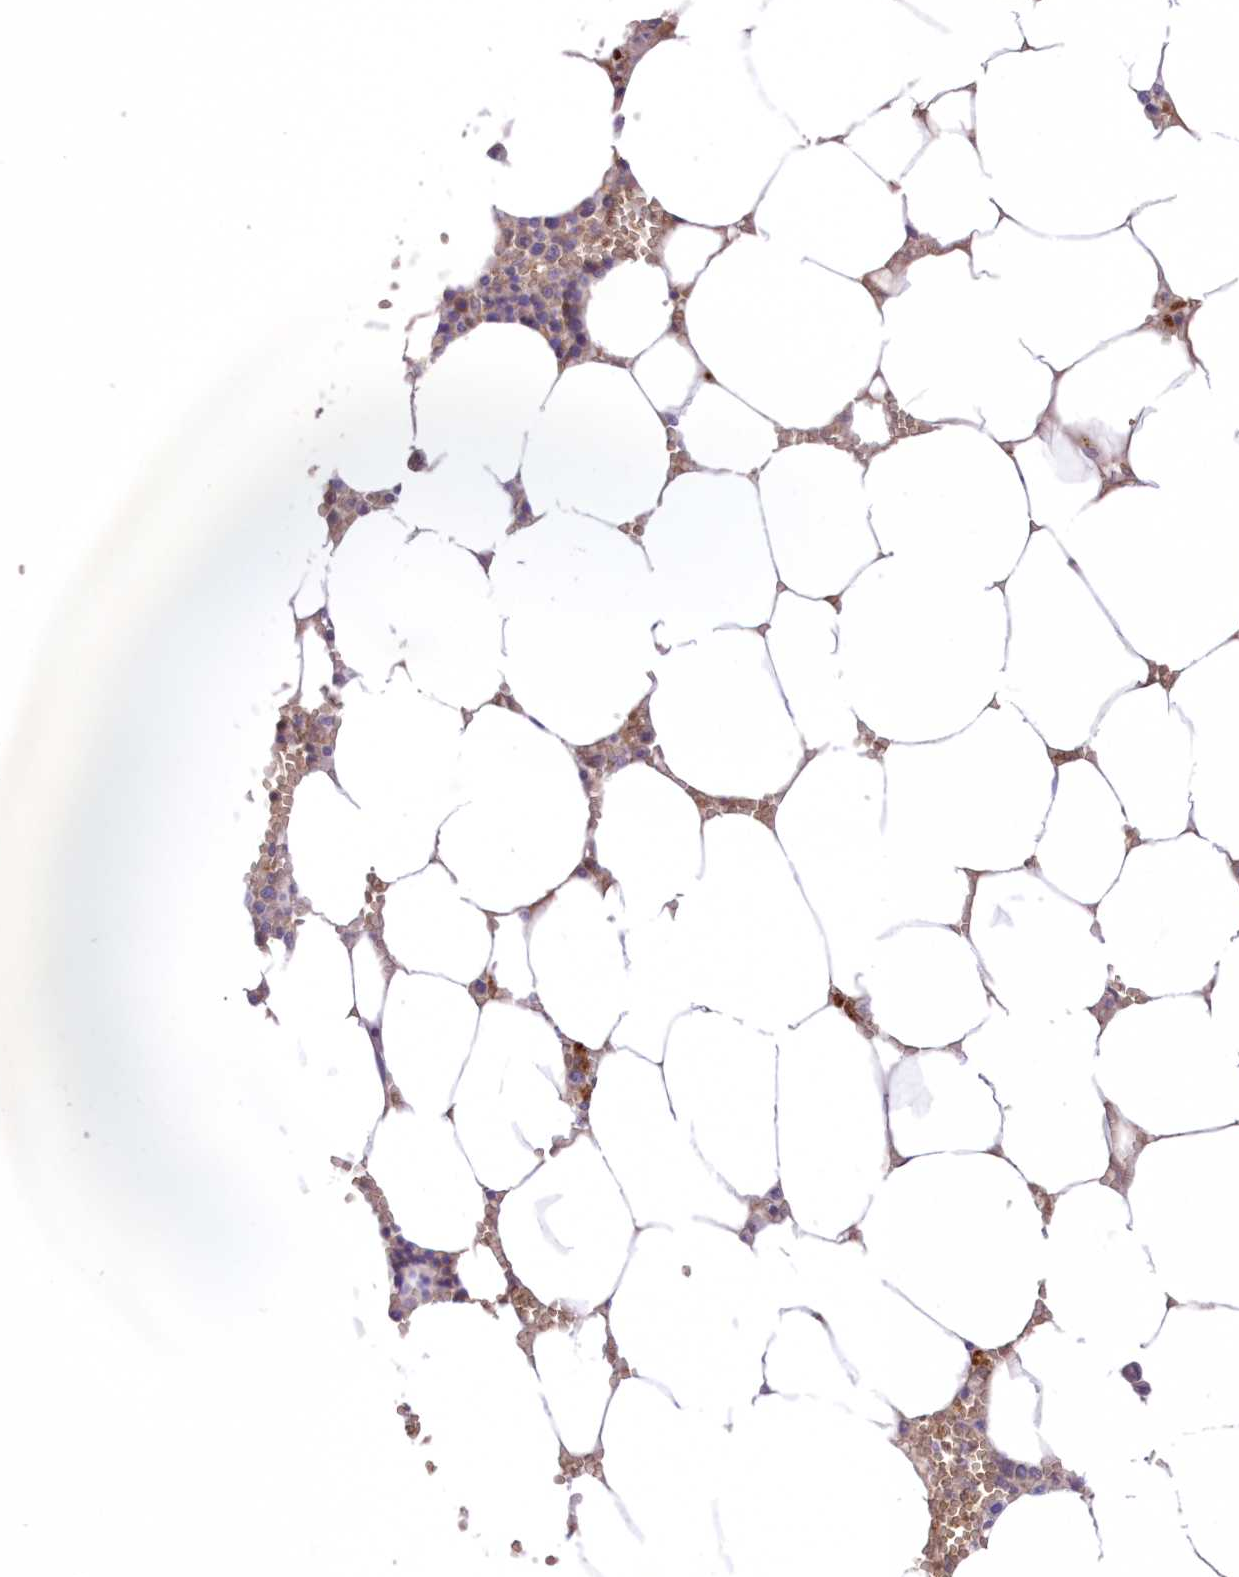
{"staining": {"intensity": "weak", "quantity": "<25%", "location": "cytoplasmic/membranous"}, "tissue": "bone marrow", "cell_type": "Hematopoietic cells", "image_type": "normal", "snomed": [{"axis": "morphology", "description": "Normal tissue, NOS"}, {"axis": "topography", "description": "Bone marrow"}], "caption": "Human bone marrow stained for a protein using immunohistochemistry demonstrates no staining in hematopoietic cells.", "gene": "FCHO2", "patient": {"sex": "male", "age": 70}}